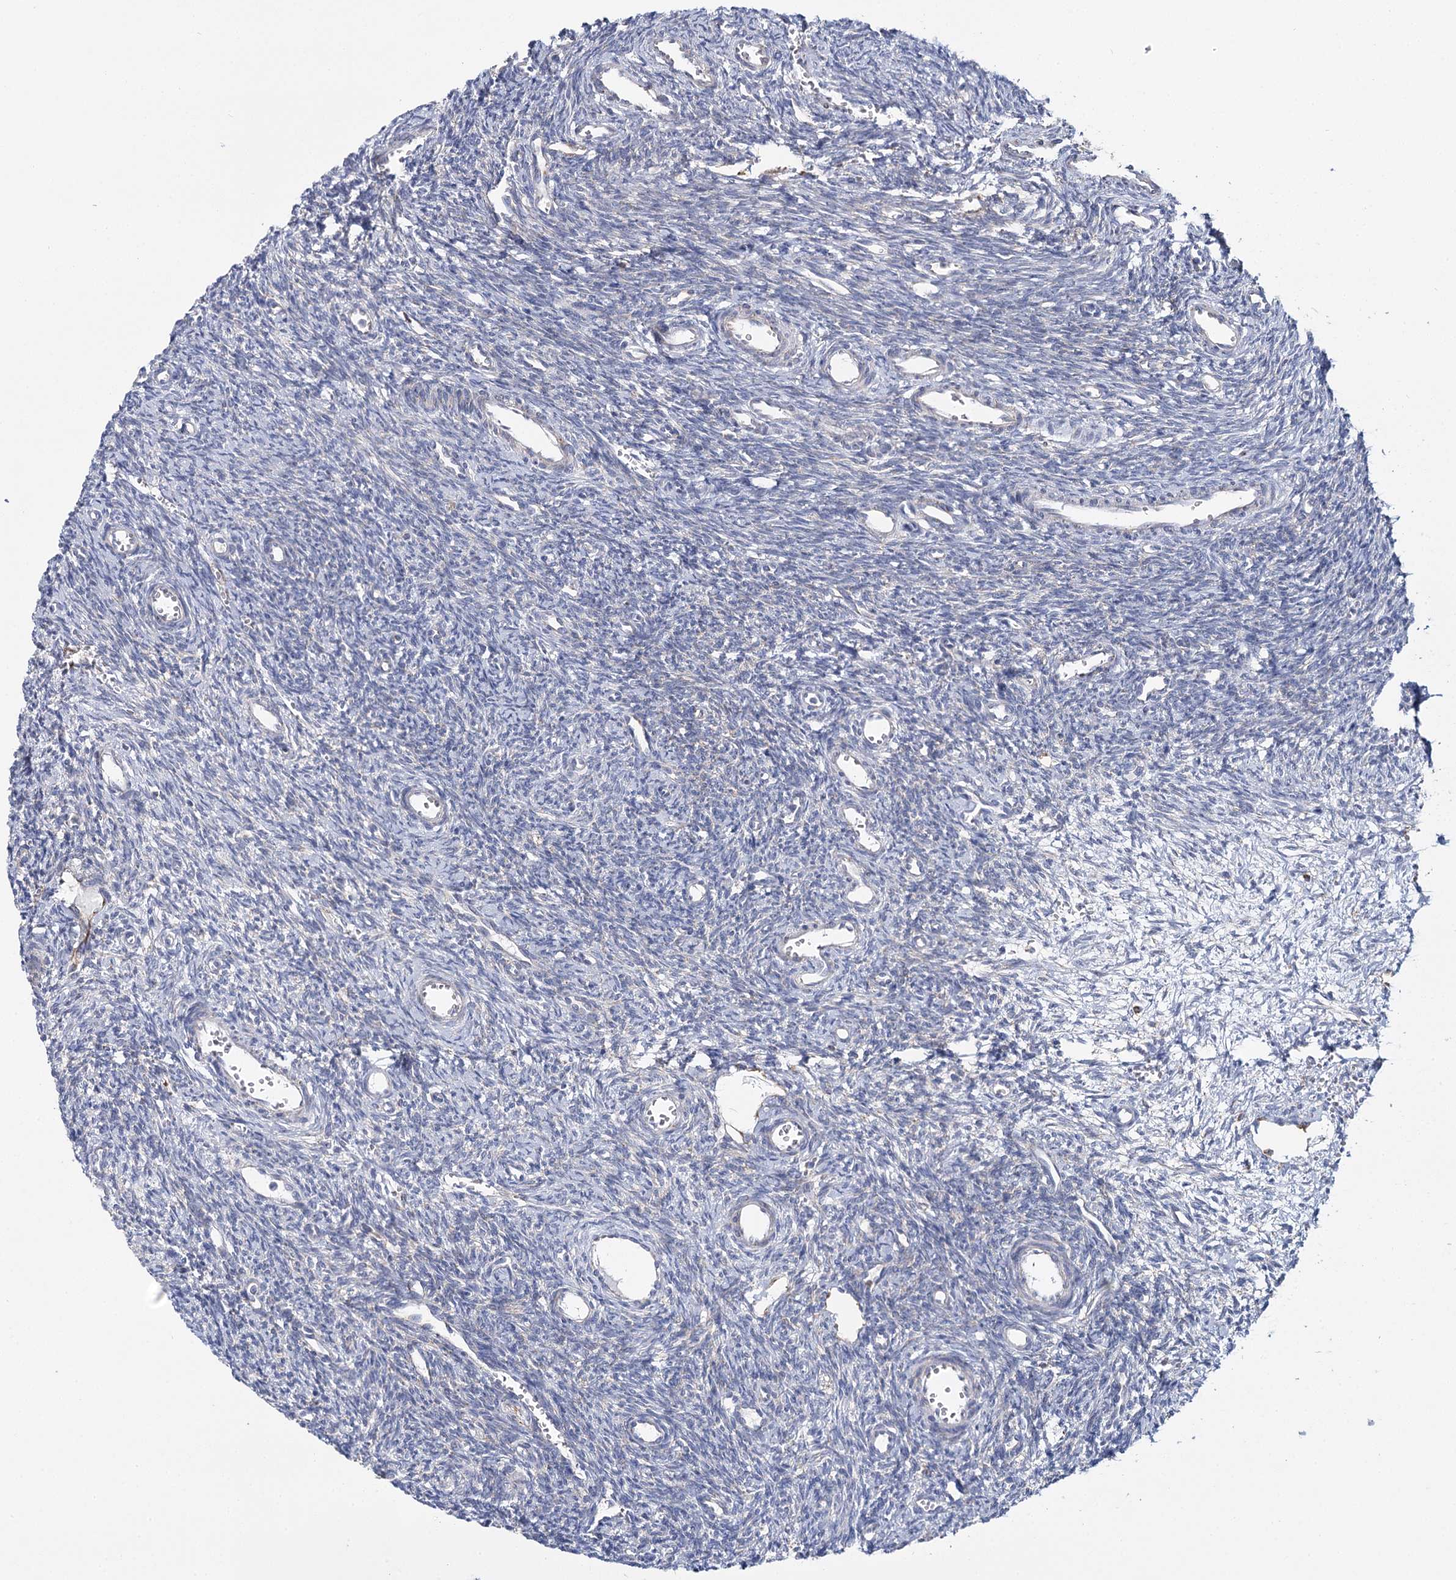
{"staining": {"intensity": "negative", "quantity": "none", "location": "none"}, "tissue": "ovary", "cell_type": "Ovarian stroma cells", "image_type": "normal", "snomed": [{"axis": "morphology", "description": "Normal tissue, NOS"}, {"axis": "topography", "description": "Ovary"}], "caption": "High magnification brightfield microscopy of normal ovary stained with DAB (3,3'-diaminobenzidine) (brown) and counterstained with hematoxylin (blue): ovarian stroma cells show no significant expression.", "gene": "THUMPD3", "patient": {"sex": "female", "age": 39}}